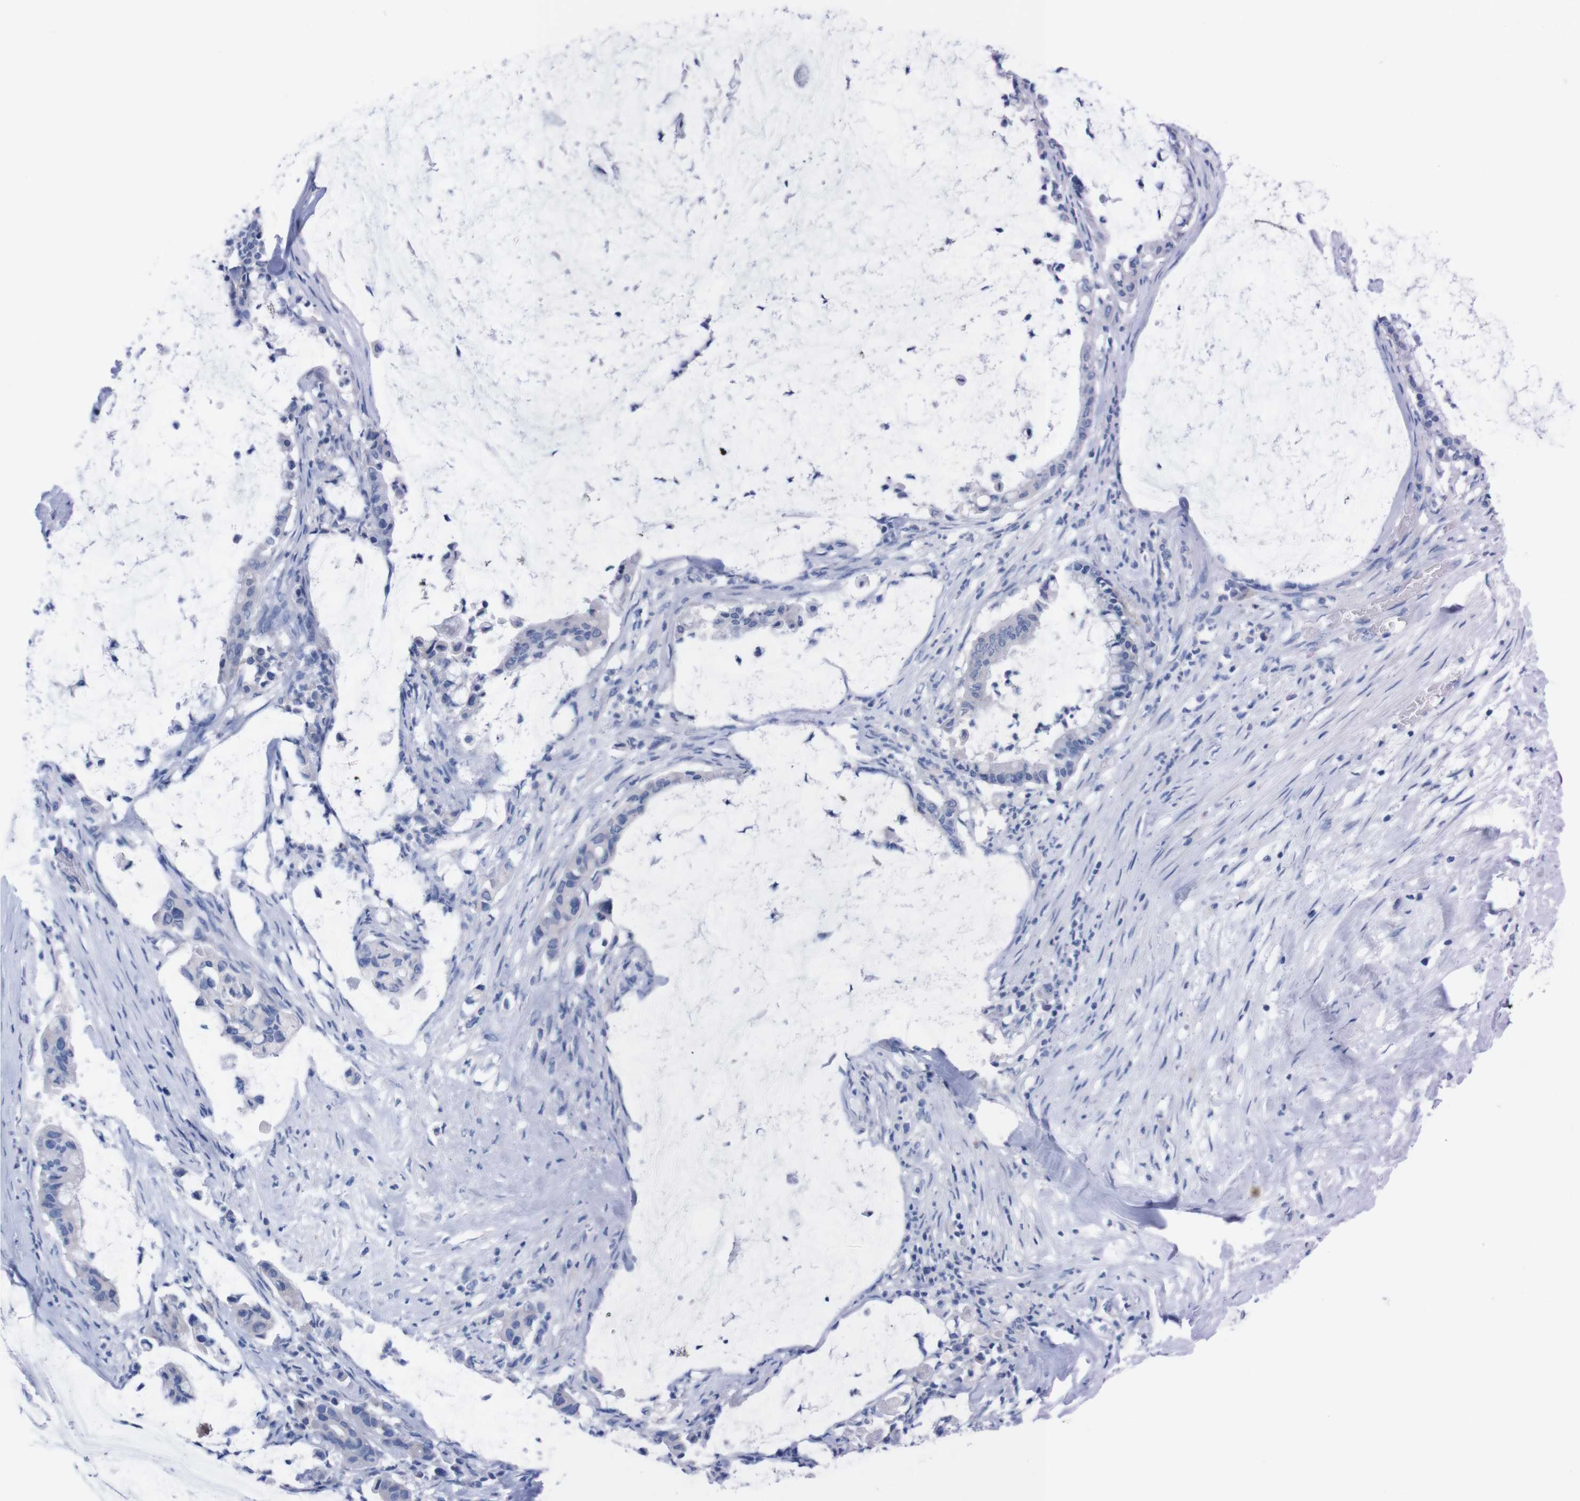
{"staining": {"intensity": "negative", "quantity": "none", "location": "none"}, "tissue": "pancreatic cancer", "cell_type": "Tumor cells", "image_type": "cancer", "snomed": [{"axis": "morphology", "description": "Adenocarcinoma, NOS"}, {"axis": "topography", "description": "Pancreas"}], "caption": "DAB immunohistochemical staining of pancreatic cancer reveals no significant expression in tumor cells.", "gene": "TMEM243", "patient": {"sex": "male", "age": 41}}